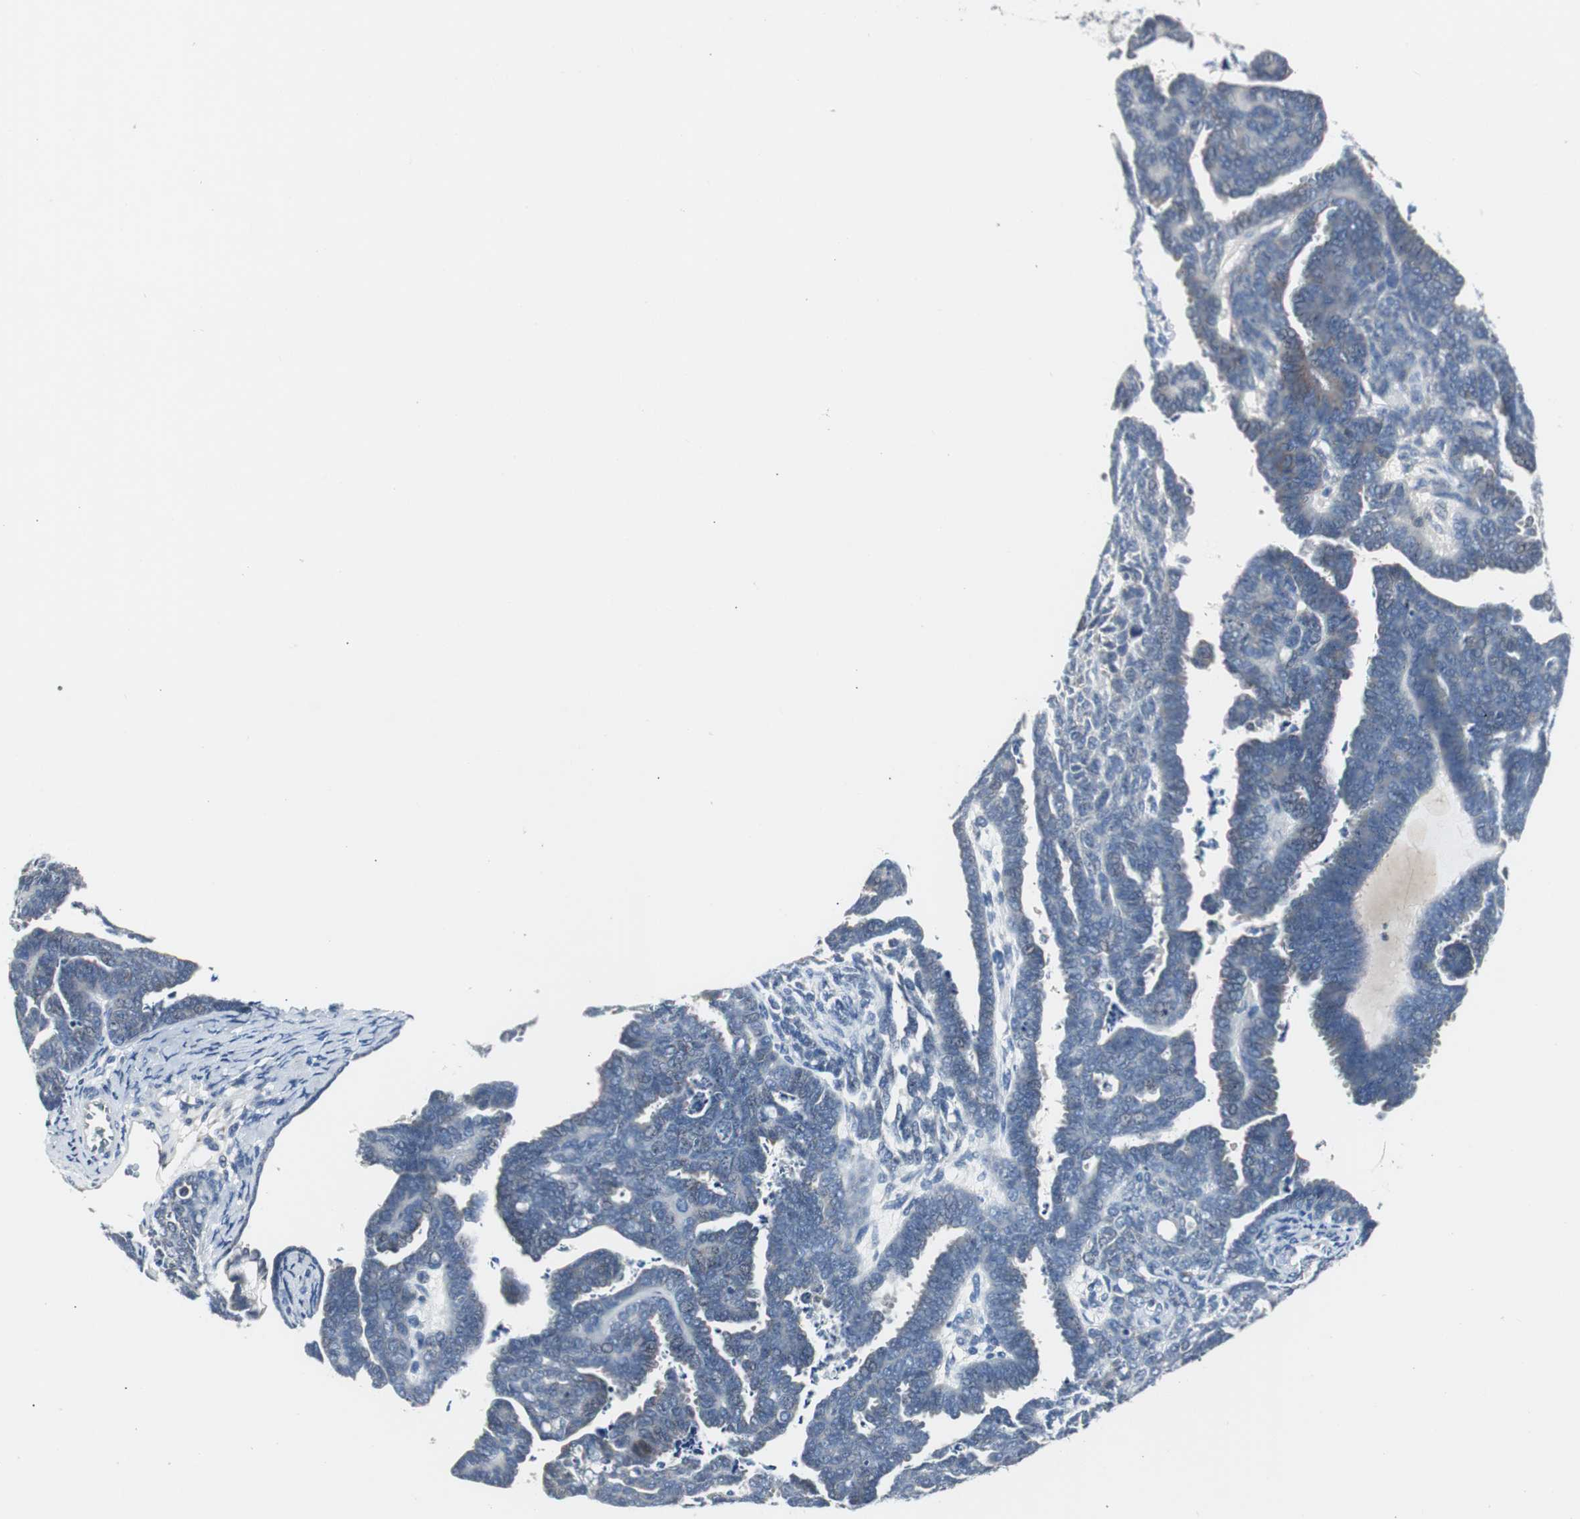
{"staining": {"intensity": "negative", "quantity": "none", "location": "none"}, "tissue": "endometrial cancer", "cell_type": "Tumor cells", "image_type": "cancer", "snomed": [{"axis": "morphology", "description": "Neoplasm, malignant, NOS"}, {"axis": "topography", "description": "Endometrium"}], "caption": "Immunohistochemistry (IHC) of endometrial cancer (neoplasm (malignant)) shows no expression in tumor cells.", "gene": "SOX30", "patient": {"sex": "female", "age": 74}}